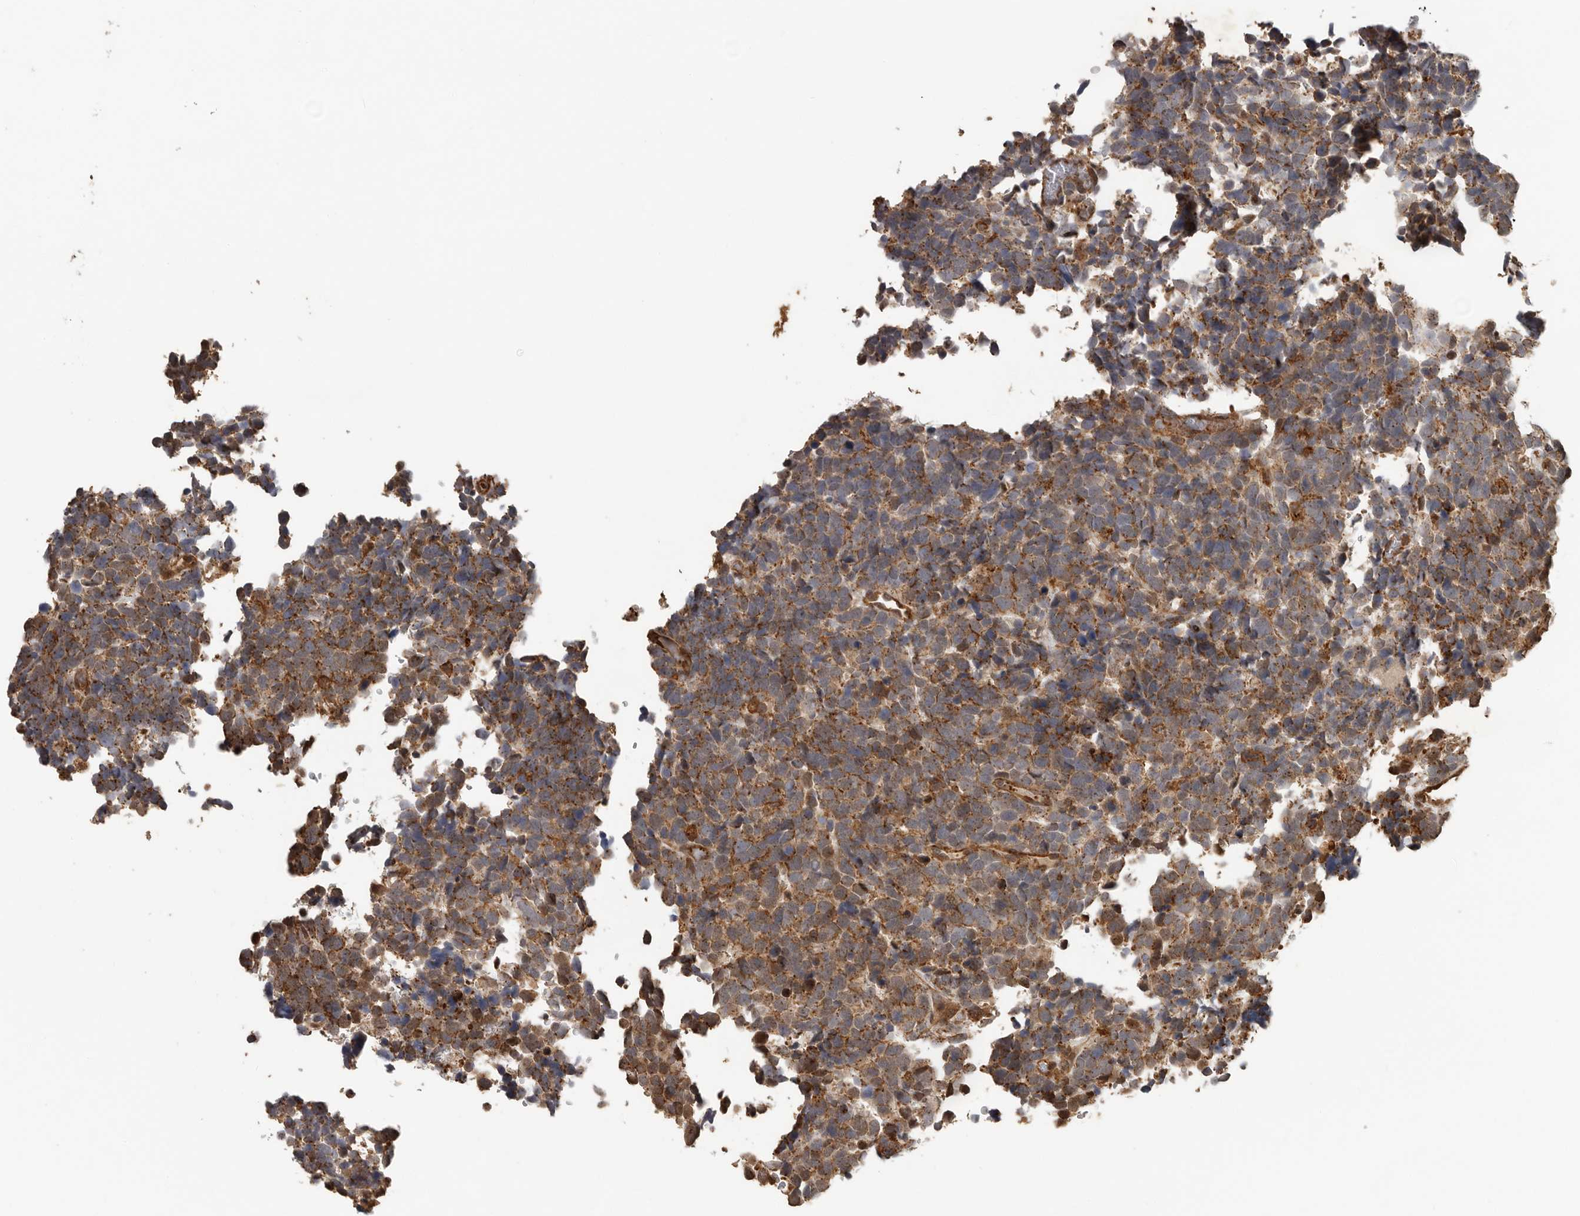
{"staining": {"intensity": "moderate", "quantity": ">75%", "location": "cytoplasmic/membranous"}, "tissue": "urothelial cancer", "cell_type": "Tumor cells", "image_type": "cancer", "snomed": [{"axis": "morphology", "description": "Urothelial carcinoma, High grade"}, {"axis": "topography", "description": "Urinary bladder"}], "caption": "IHC histopathology image of human urothelial carcinoma (high-grade) stained for a protein (brown), which demonstrates medium levels of moderate cytoplasmic/membranous staining in about >75% of tumor cells.", "gene": "RNF157", "patient": {"sex": "female", "age": 82}}